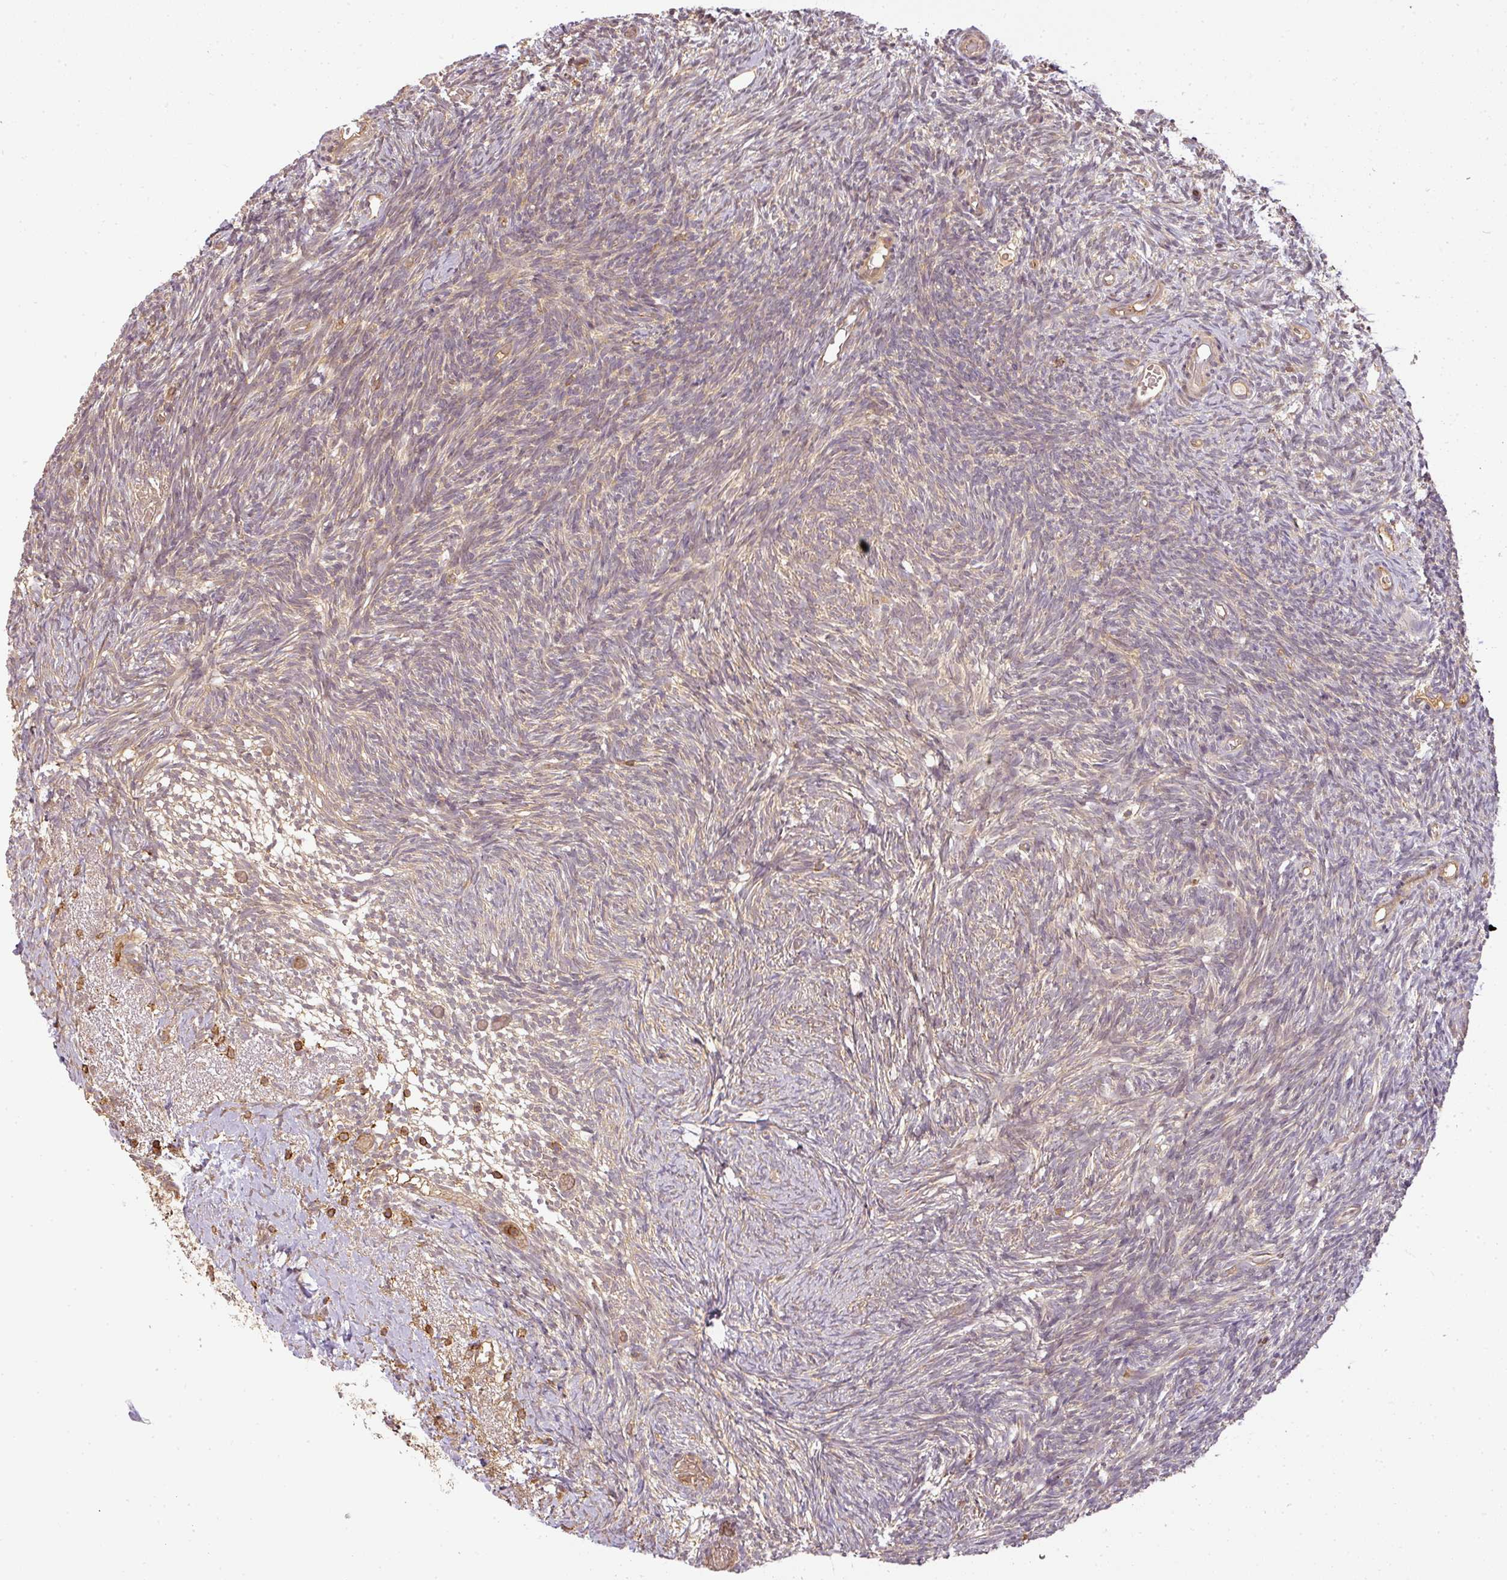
{"staining": {"intensity": "moderate", "quantity": ">75%", "location": "cytoplasmic/membranous"}, "tissue": "ovary", "cell_type": "Follicle cells", "image_type": "normal", "snomed": [{"axis": "morphology", "description": "Normal tissue, NOS"}, {"axis": "topography", "description": "Ovary"}], "caption": "This is a histology image of IHC staining of benign ovary, which shows moderate expression in the cytoplasmic/membranous of follicle cells.", "gene": "TCL1B", "patient": {"sex": "female", "age": 39}}